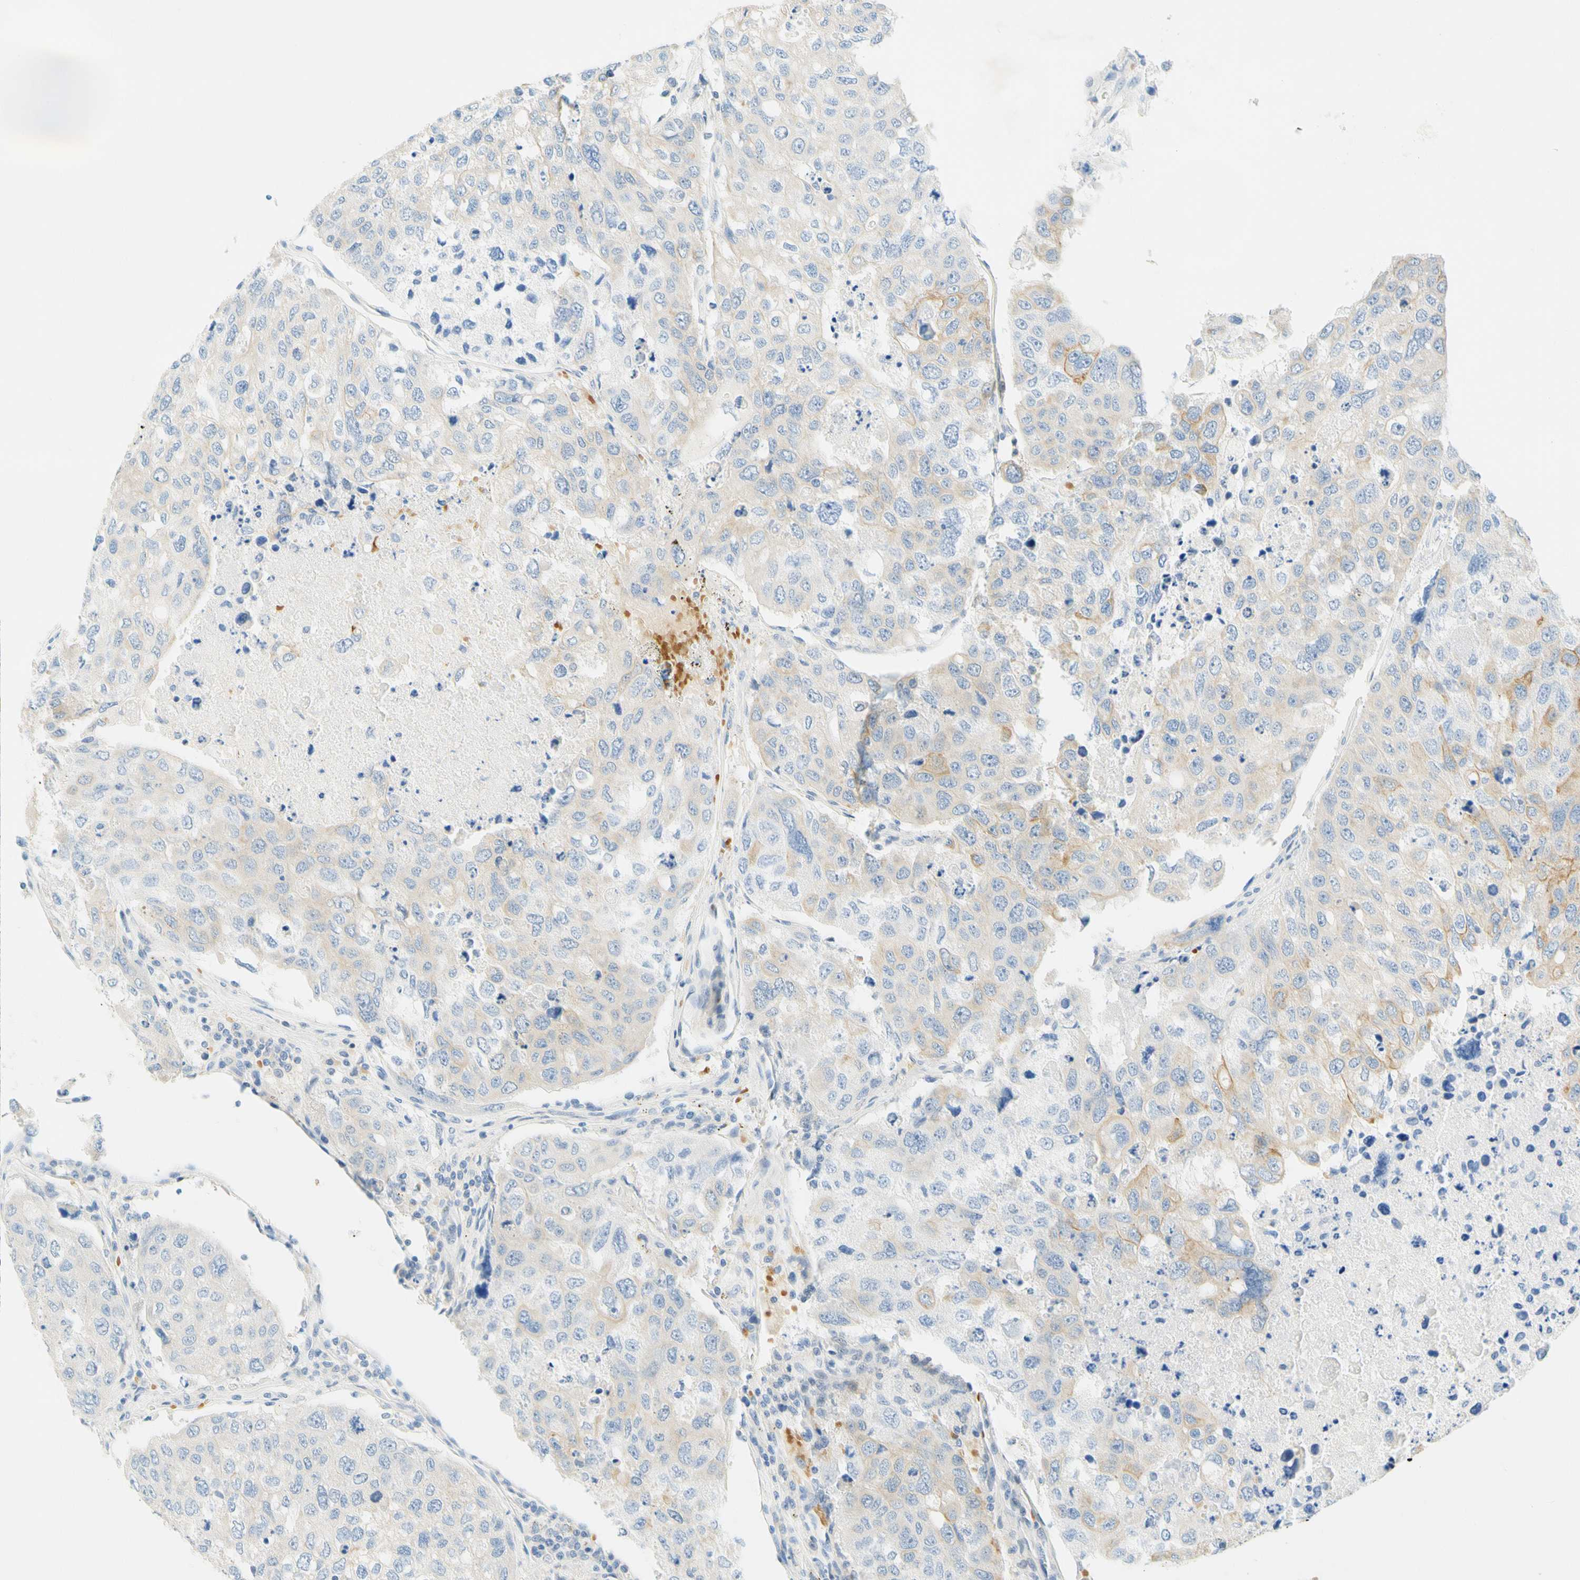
{"staining": {"intensity": "weak", "quantity": "25%-75%", "location": "cytoplasmic/membranous"}, "tissue": "urothelial cancer", "cell_type": "Tumor cells", "image_type": "cancer", "snomed": [{"axis": "morphology", "description": "Urothelial carcinoma, High grade"}, {"axis": "topography", "description": "Lymph node"}, {"axis": "topography", "description": "Urinary bladder"}], "caption": "Urothelial cancer stained for a protein (brown) demonstrates weak cytoplasmic/membranous positive positivity in about 25%-75% of tumor cells.", "gene": "ENTREP2", "patient": {"sex": "male", "age": 51}}